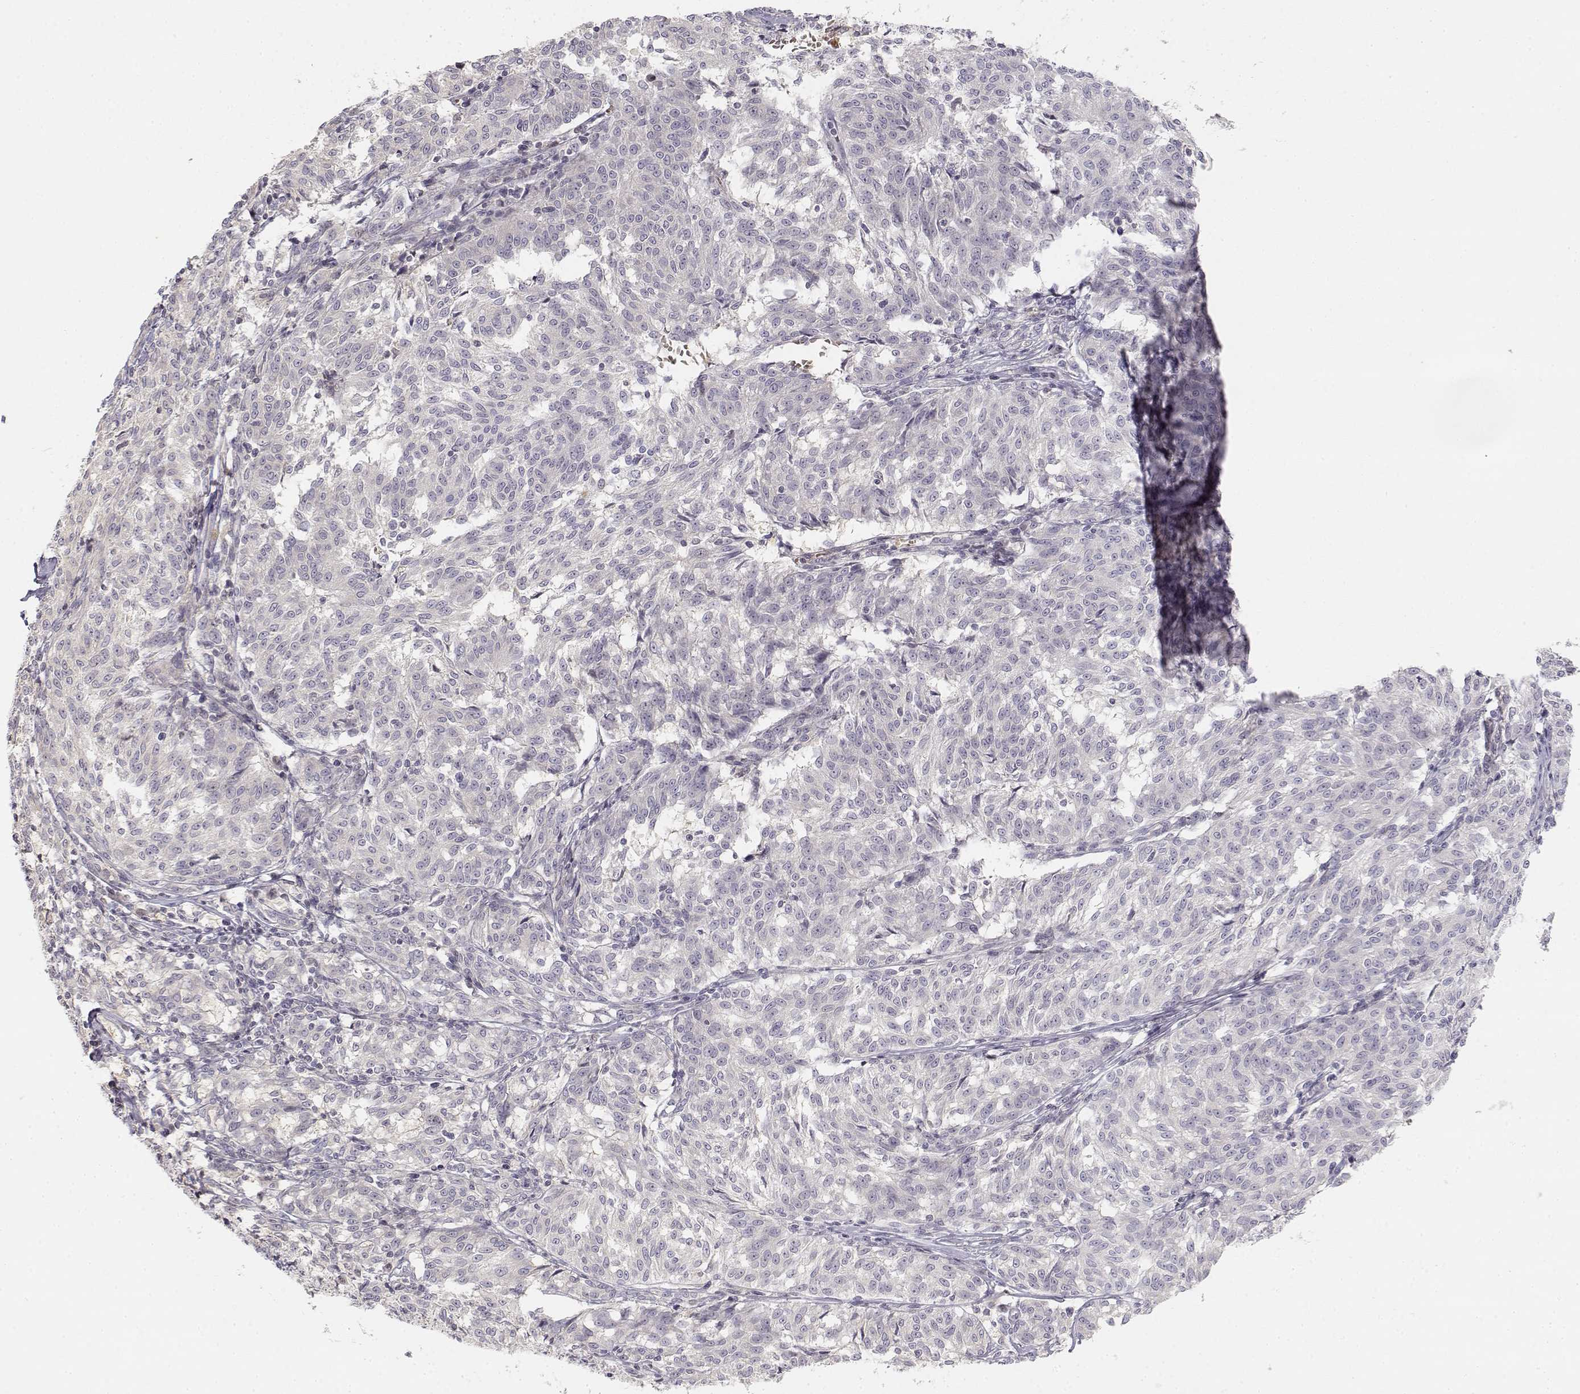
{"staining": {"intensity": "negative", "quantity": "none", "location": "none"}, "tissue": "melanoma", "cell_type": "Tumor cells", "image_type": "cancer", "snomed": [{"axis": "morphology", "description": "Malignant melanoma, NOS"}, {"axis": "topography", "description": "Skin"}], "caption": "Tumor cells are negative for brown protein staining in melanoma.", "gene": "GLIPR1L2", "patient": {"sex": "female", "age": 72}}